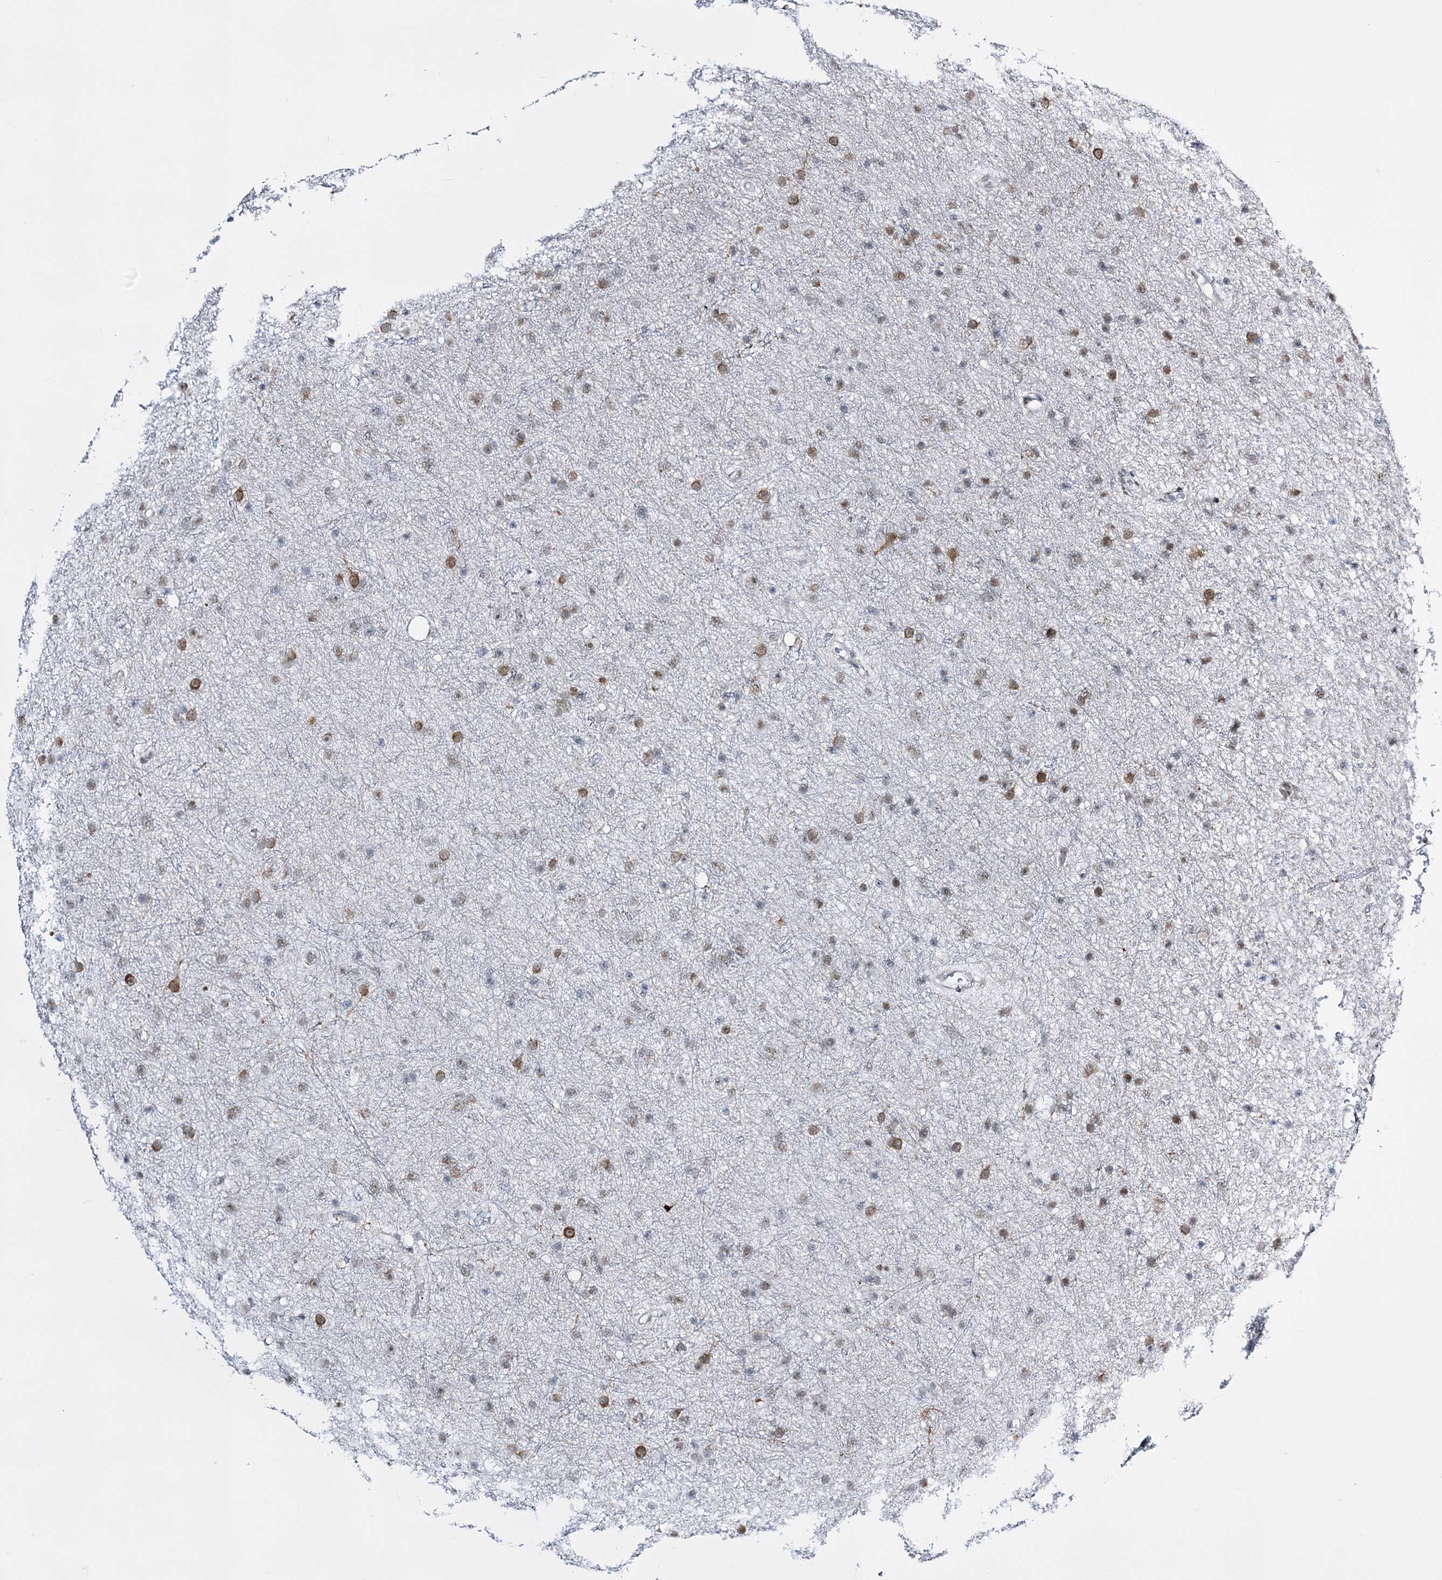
{"staining": {"intensity": "moderate", "quantity": "<25%", "location": "nuclear"}, "tissue": "glioma", "cell_type": "Tumor cells", "image_type": "cancer", "snomed": [{"axis": "morphology", "description": "Glioma, malignant, Low grade"}, {"axis": "topography", "description": "Cerebral cortex"}], "caption": "This photomicrograph displays IHC staining of human malignant low-grade glioma, with low moderate nuclear positivity in approximately <25% of tumor cells.", "gene": "RBM15B", "patient": {"sex": "female", "age": 39}}